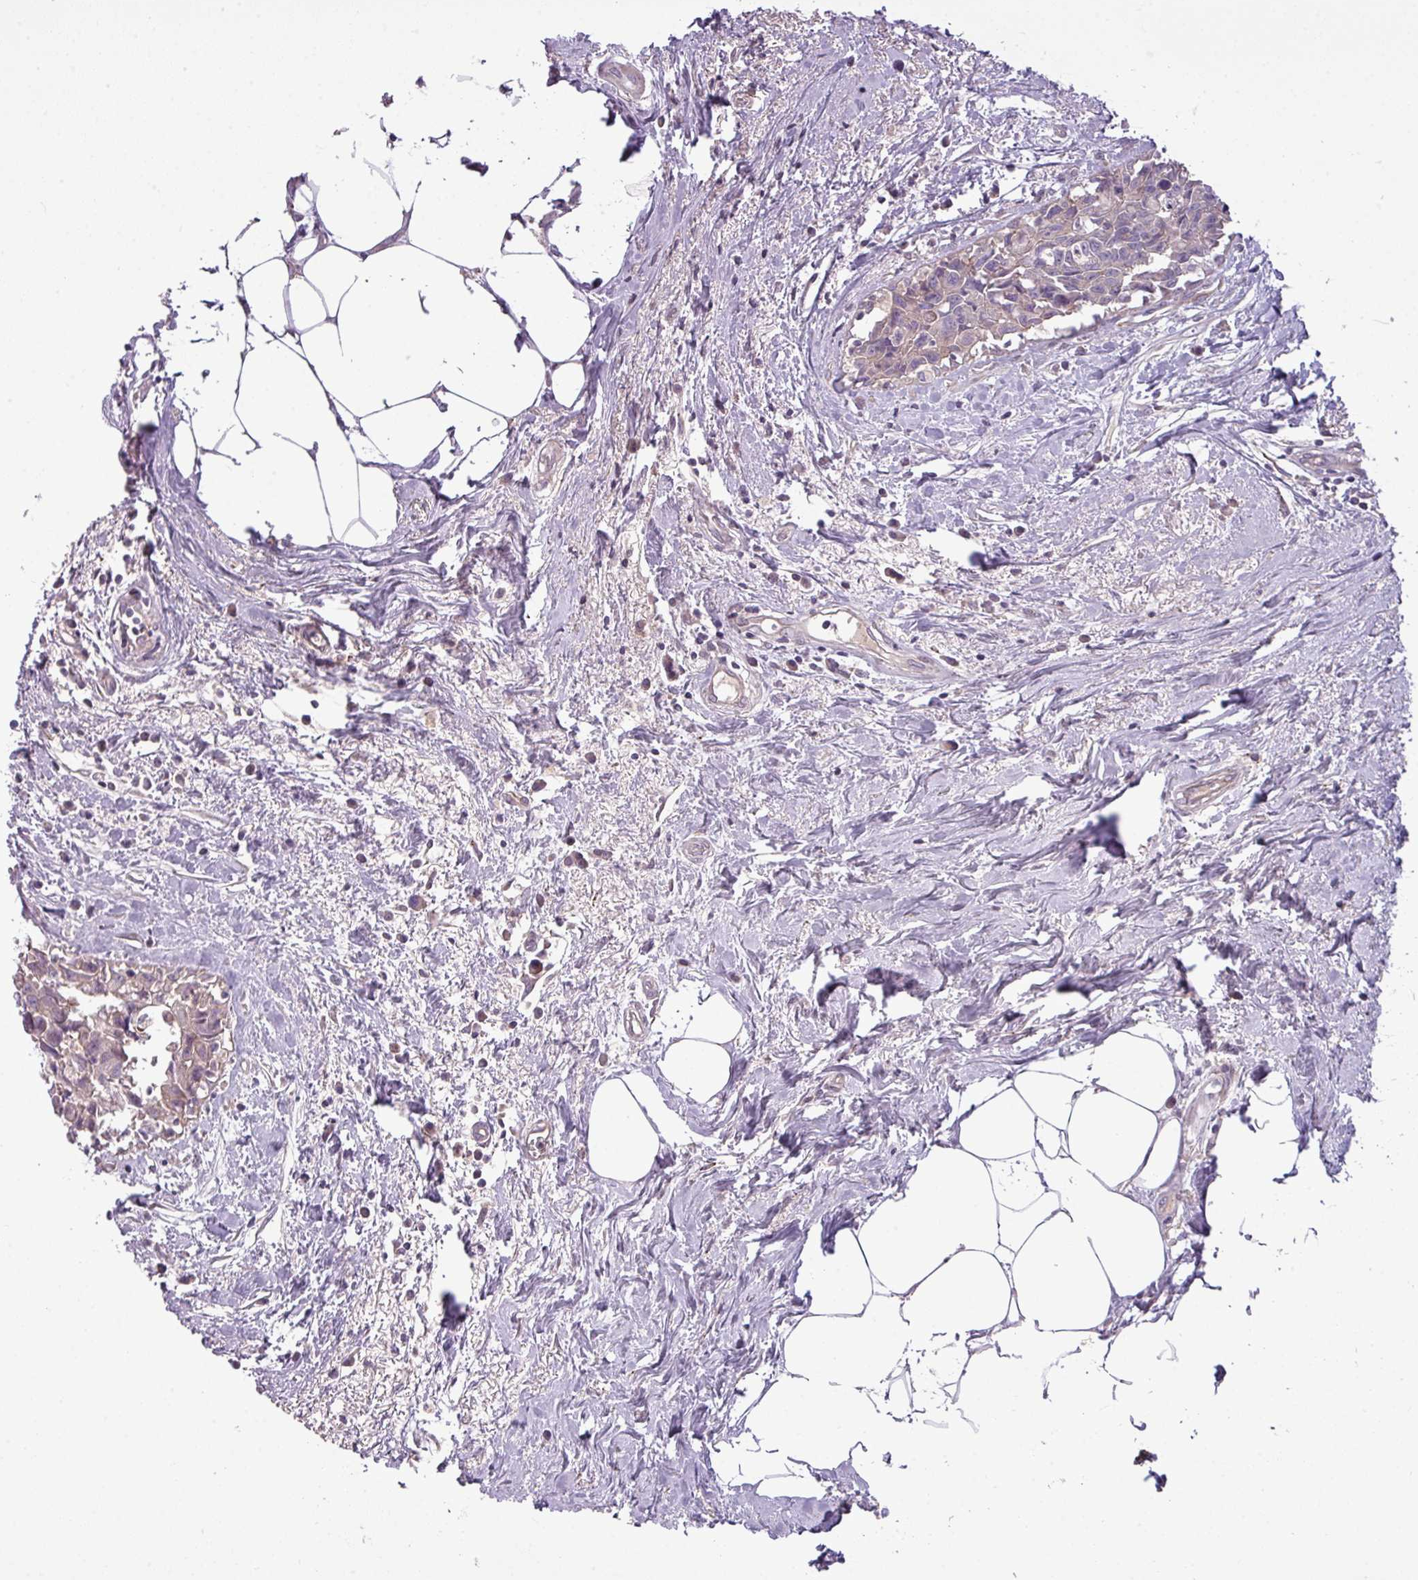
{"staining": {"intensity": "negative", "quantity": "none", "location": "none"}, "tissue": "breast cancer", "cell_type": "Tumor cells", "image_type": "cancer", "snomed": [{"axis": "morphology", "description": "Carcinoma, NOS"}, {"axis": "topography", "description": "Breast"}], "caption": "Image shows no protein staining in tumor cells of breast carcinoma tissue.", "gene": "ZNF35", "patient": {"sex": "female", "age": 60}}